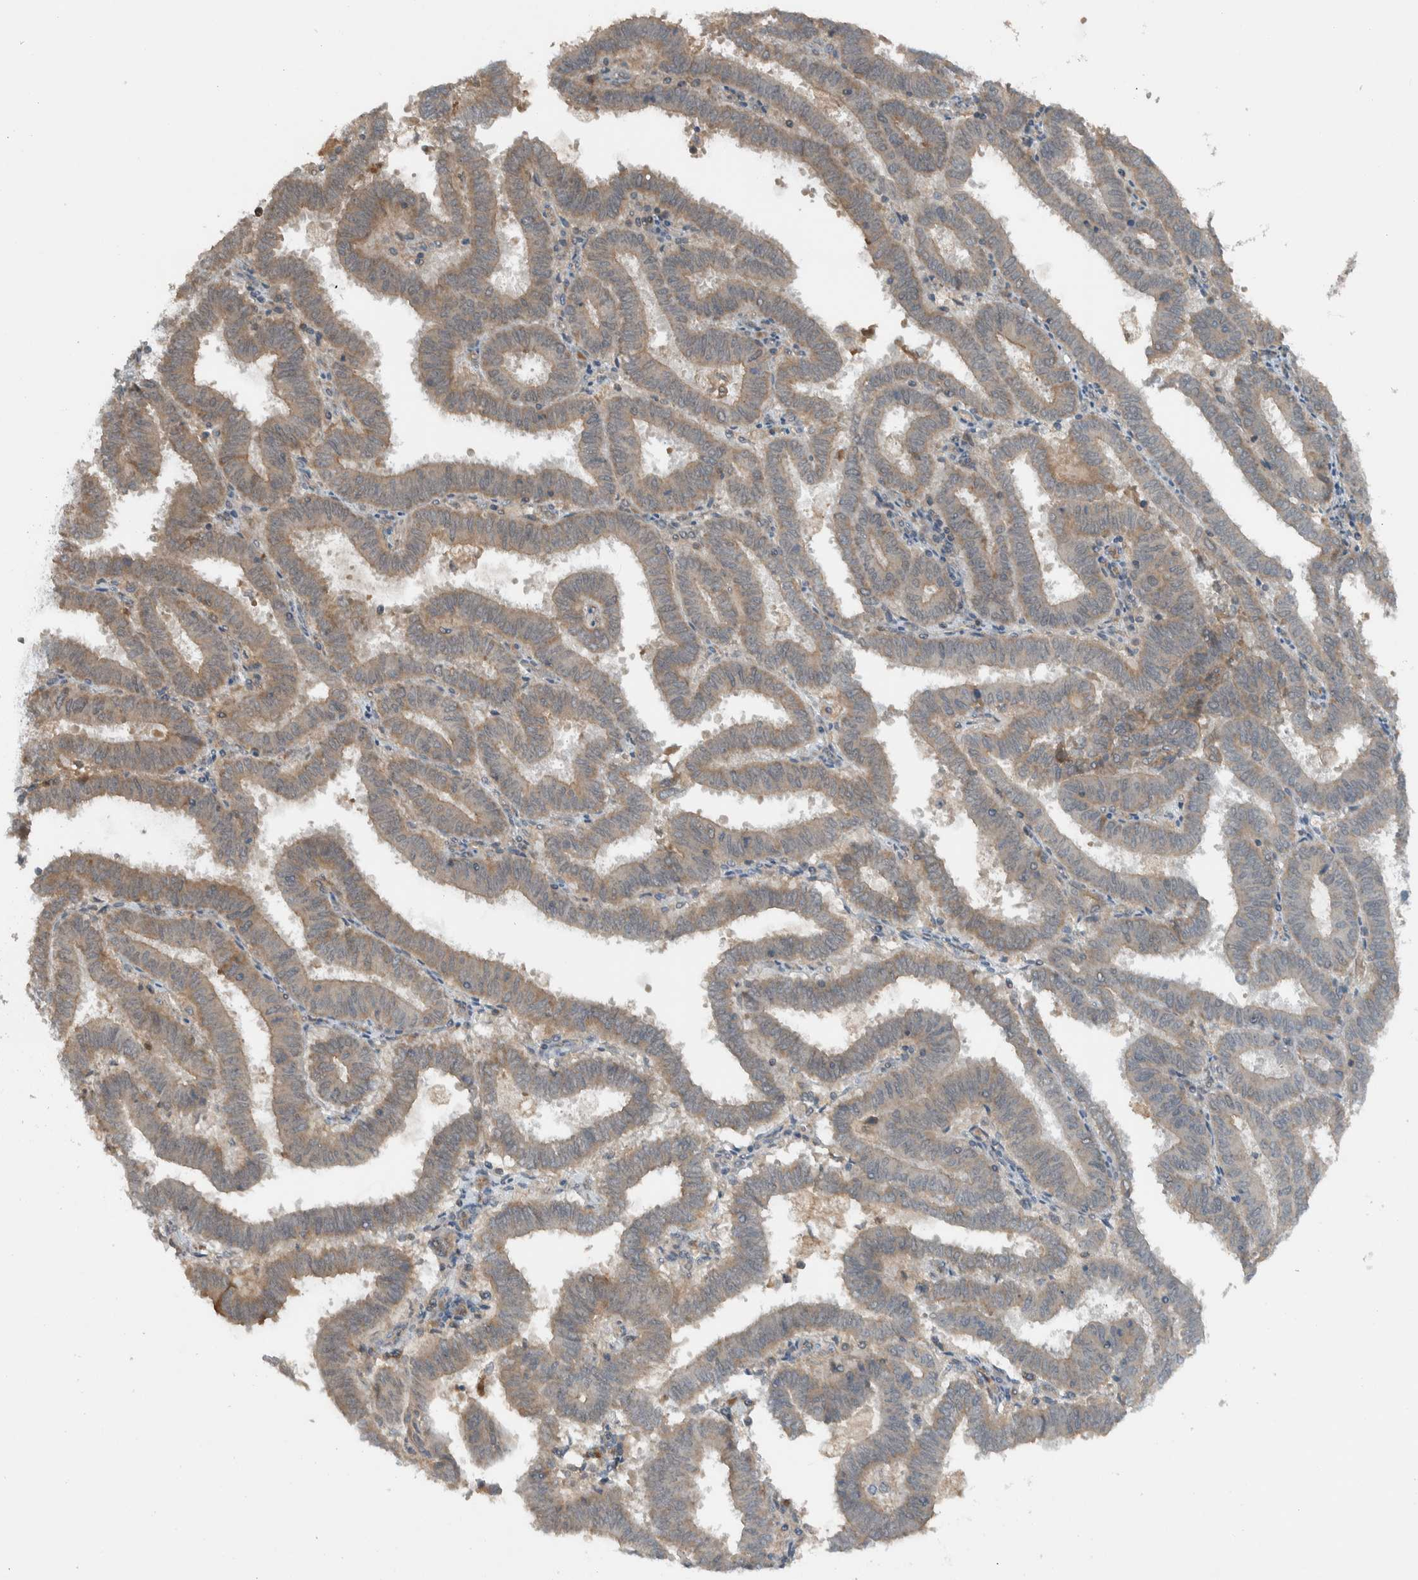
{"staining": {"intensity": "moderate", "quantity": ">75%", "location": "cytoplasmic/membranous,nuclear"}, "tissue": "endometrial cancer", "cell_type": "Tumor cells", "image_type": "cancer", "snomed": [{"axis": "morphology", "description": "Adenocarcinoma, NOS"}, {"axis": "topography", "description": "Uterus"}], "caption": "A histopathology image of human endometrial cancer stained for a protein demonstrates moderate cytoplasmic/membranous and nuclear brown staining in tumor cells.", "gene": "ARMC7", "patient": {"sex": "female", "age": 83}}